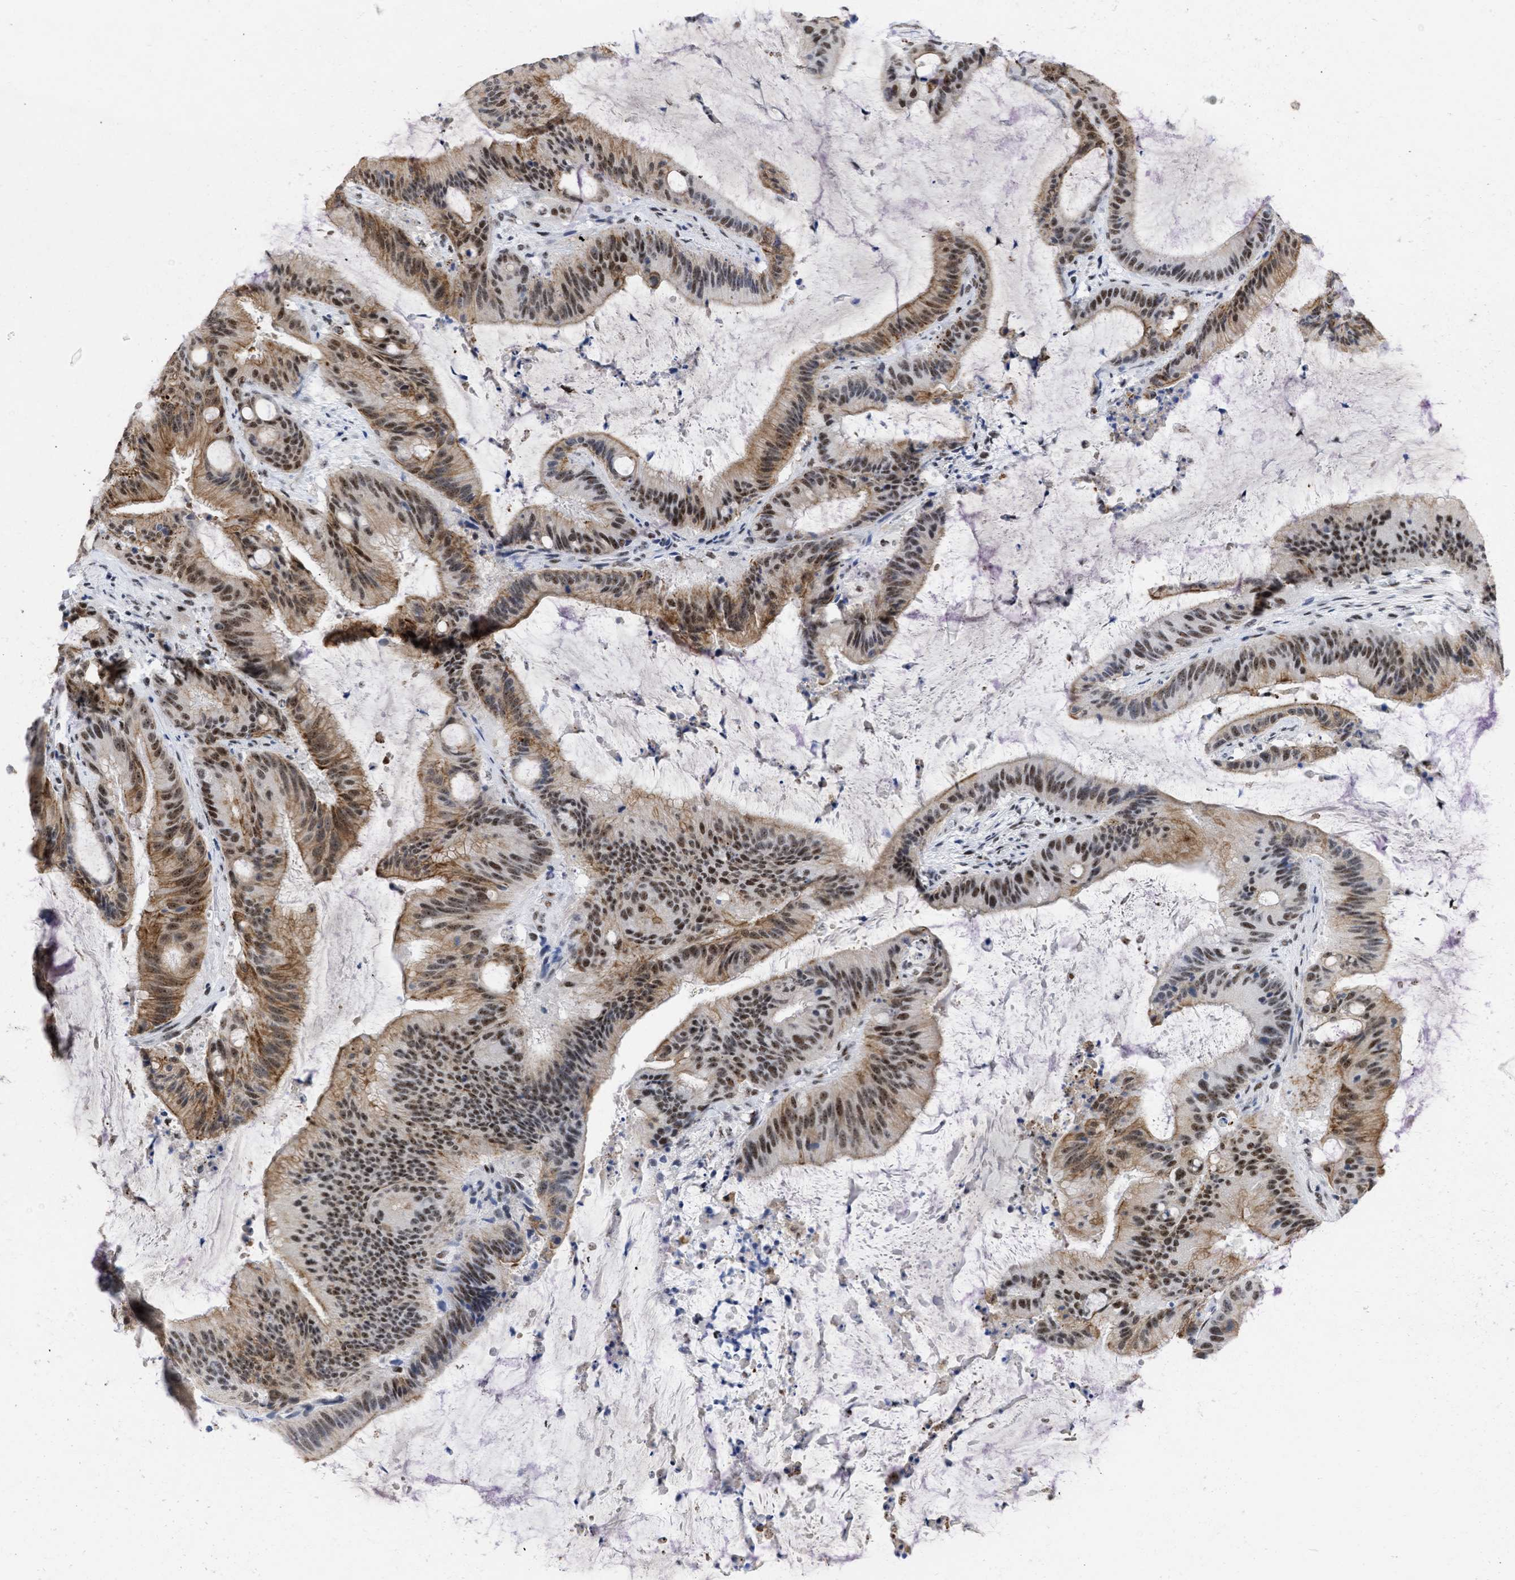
{"staining": {"intensity": "strong", "quantity": ">75%", "location": "cytoplasmic/membranous,nuclear"}, "tissue": "liver cancer", "cell_type": "Tumor cells", "image_type": "cancer", "snomed": [{"axis": "morphology", "description": "Normal tissue, NOS"}, {"axis": "morphology", "description": "Cholangiocarcinoma"}, {"axis": "topography", "description": "Liver"}, {"axis": "topography", "description": "Peripheral nerve tissue"}], "caption": "An image showing strong cytoplasmic/membranous and nuclear positivity in about >75% of tumor cells in liver cholangiocarcinoma, as visualized by brown immunohistochemical staining.", "gene": "DDX41", "patient": {"sex": "female", "age": 73}}